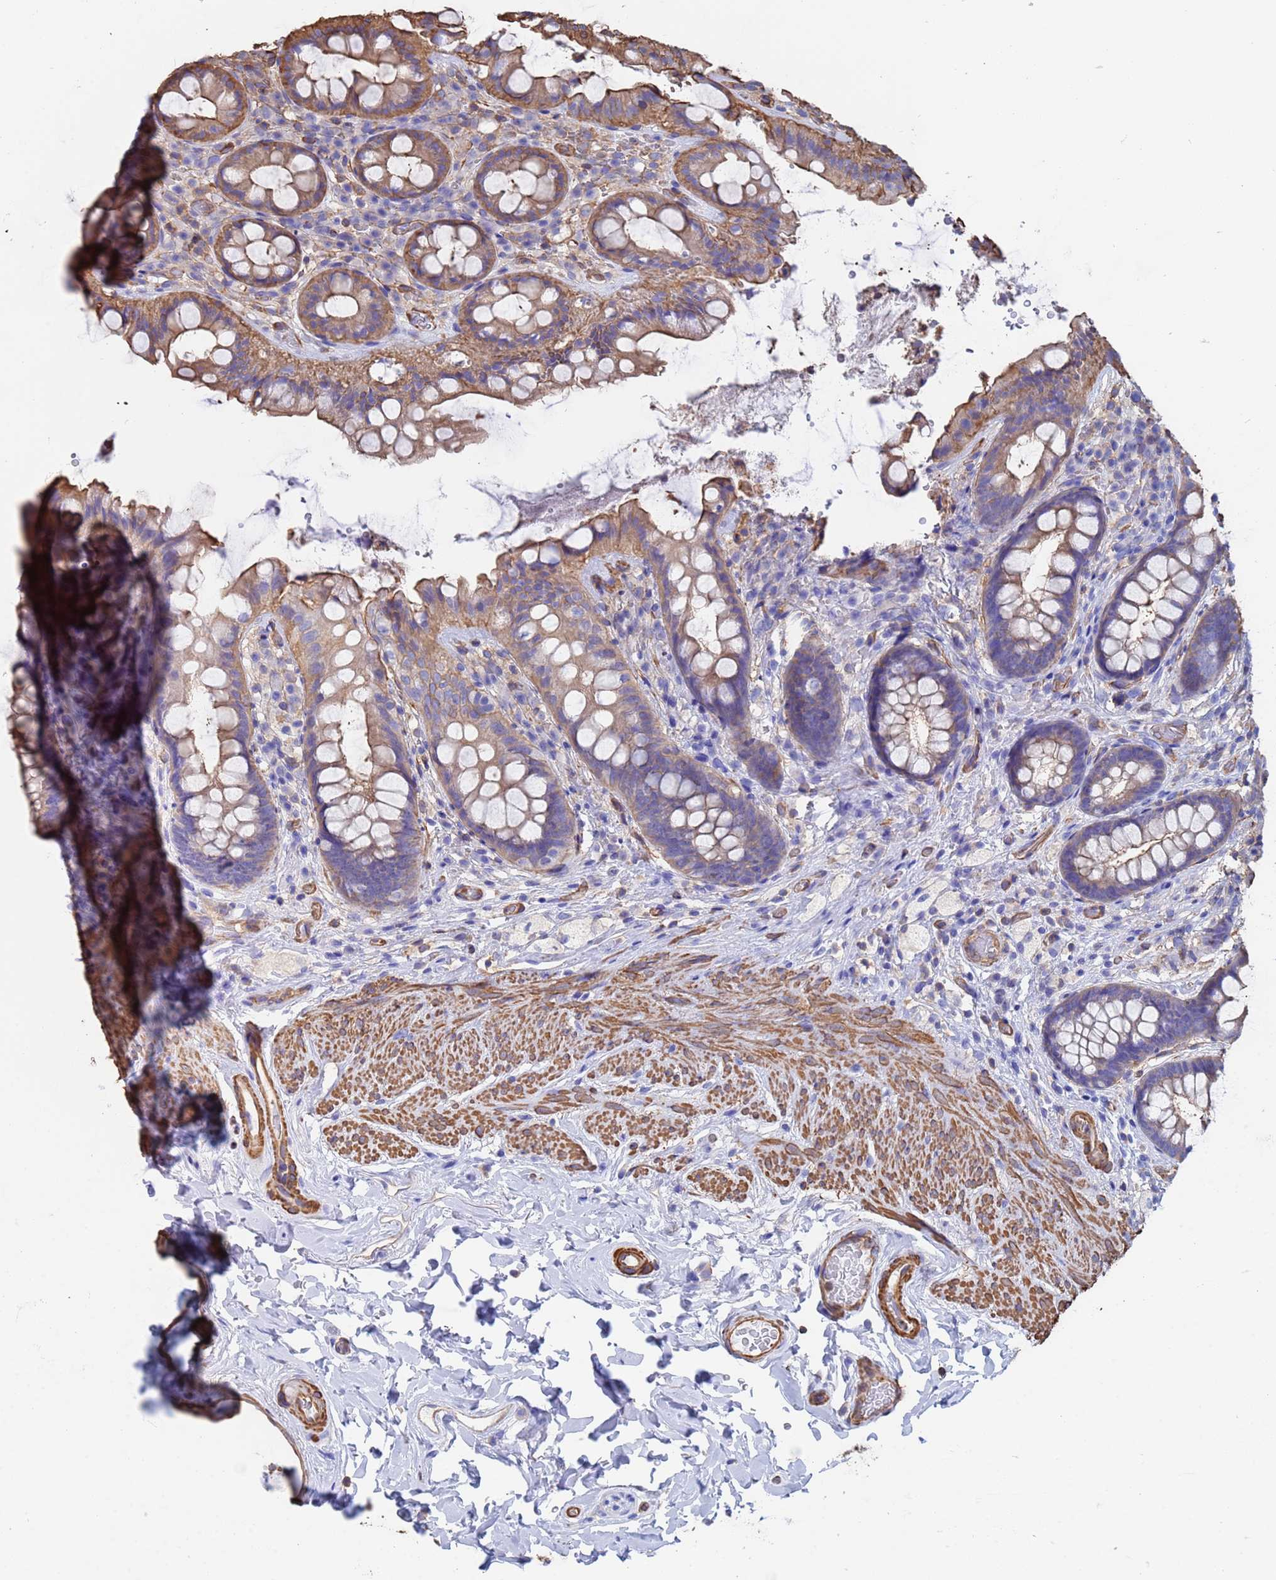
{"staining": {"intensity": "moderate", "quantity": "25%-75%", "location": "cytoplasmic/membranous"}, "tissue": "rectum", "cell_type": "Glandular cells", "image_type": "normal", "snomed": [{"axis": "morphology", "description": "Normal tissue, NOS"}, {"axis": "topography", "description": "Rectum"}, {"axis": "topography", "description": "Peripheral nerve tissue"}], "caption": "Protein staining of unremarkable rectum exhibits moderate cytoplasmic/membranous staining in about 25%-75% of glandular cells.", "gene": "MYL12A", "patient": {"sex": "female", "age": 69}}